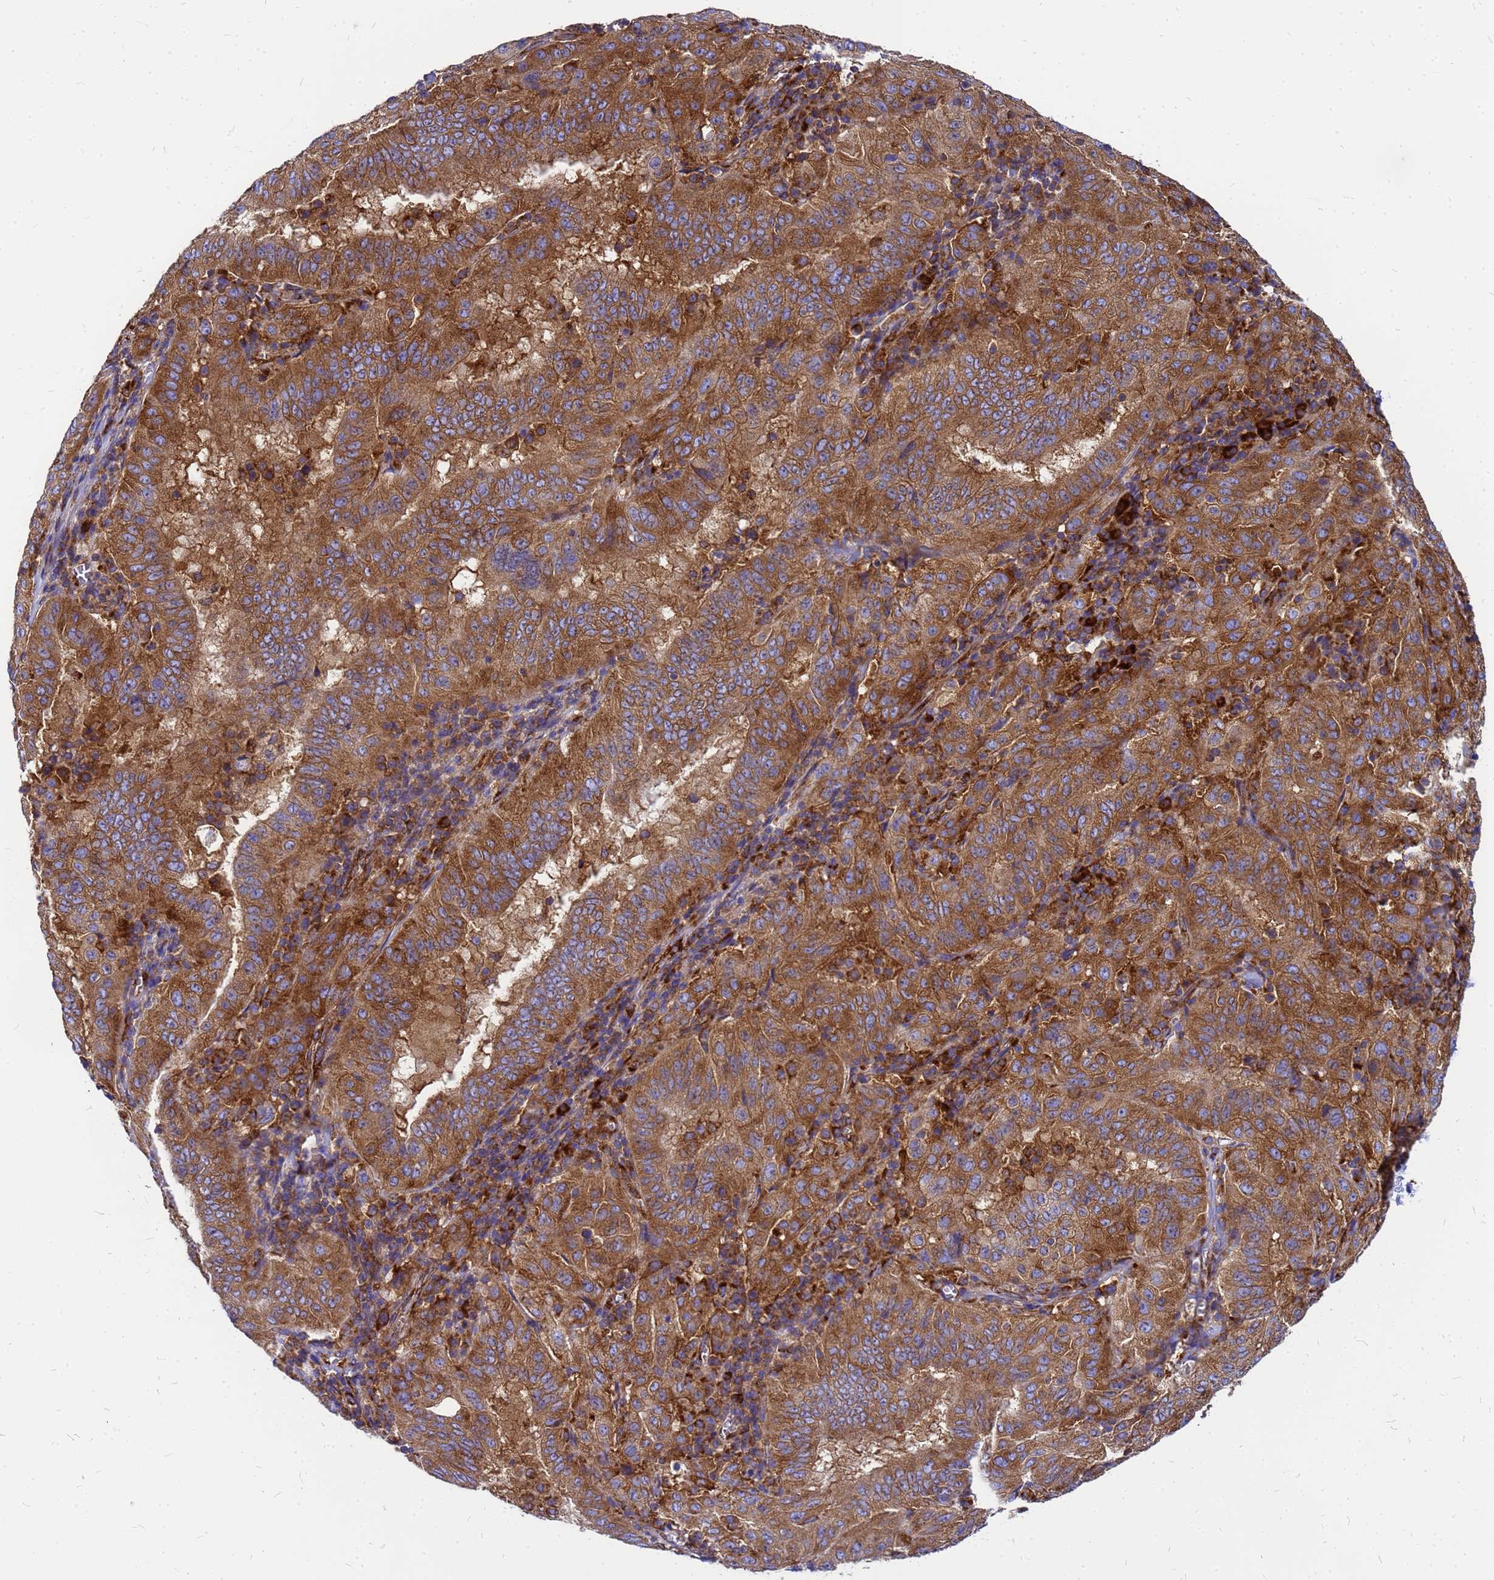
{"staining": {"intensity": "strong", "quantity": ">75%", "location": "cytoplasmic/membranous"}, "tissue": "pancreatic cancer", "cell_type": "Tumor cells", "image_type": "cancer", "snomed": [{"axis": "morphology", "description": "Adenocarcinoma, NOS"}, {"axis": "topography", "description": "Pancreas"}], "caption": "High-magnification brightfield microscopy of adenocarcinoma (pancreatic) stained with DAB (brown) and counterstained with hematoxylin (blue). tumor cells exhibit strong cytoplasmic/membranous staining is identified in about>75% of cells.", "gene": "EEF1D", "patient": {"sex": "male", "age": 63}}